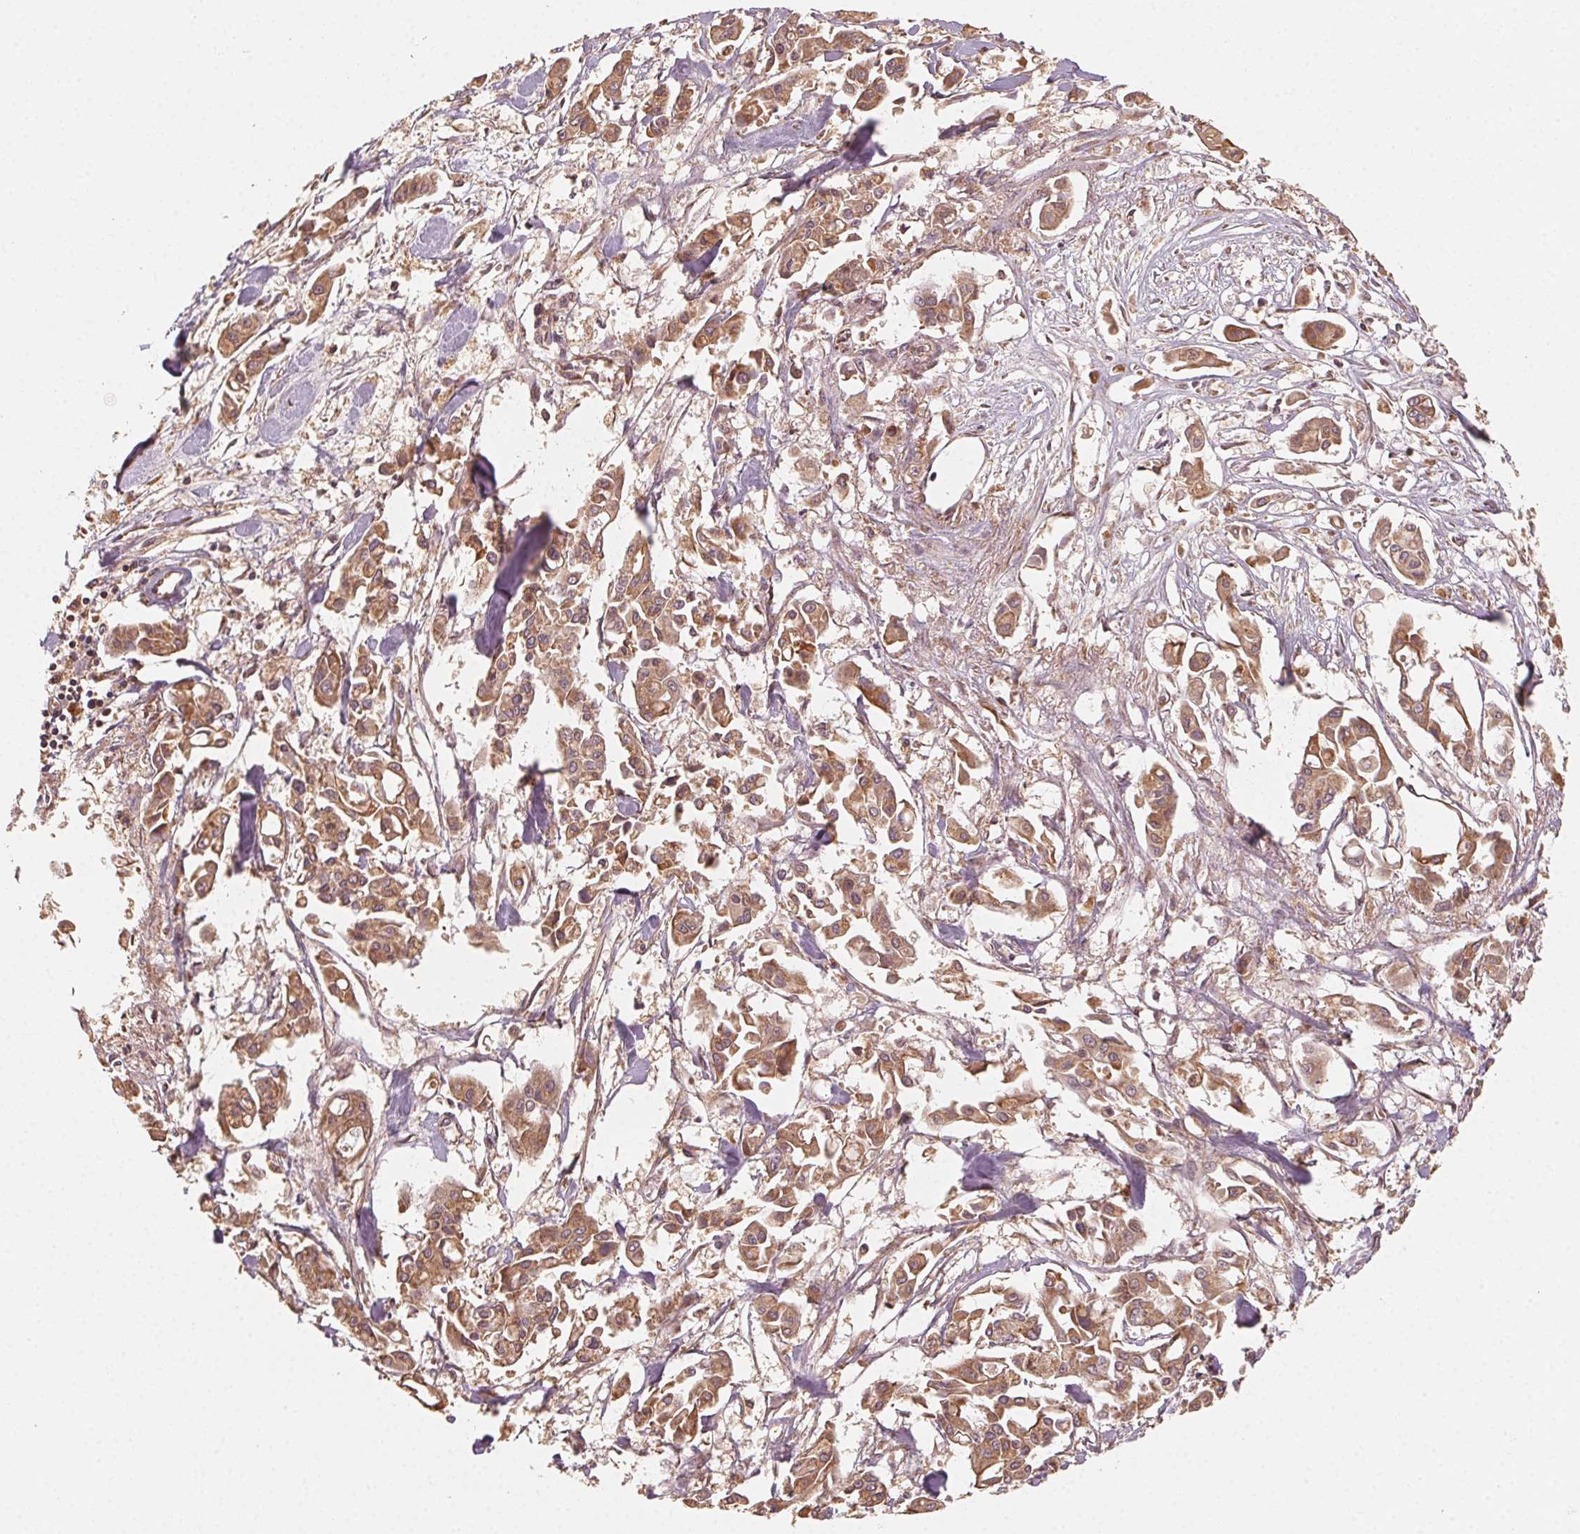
{"staining": {"intensity": "moderate", "quantity": ">75%", "location": "cytoplasmic/membranous"}, "tissue": "pancreatic cancer", "cell_type": "Tumor cells", "image_type": "cancer", "snomed": [{"axis": "morphology", "description": "Adenocarcinoma, NOS"}, {"axis": "topography", "description": "Pancreas"}], "caption": "DAB immunohistochemical staining of human pancreatic adenocarcinoma shows moderate cytoplasmic/membranous protein positivity in about >75% of tumor cells.", "gene": "WBP2", "patient": {"sex": "male", "age": 61}}